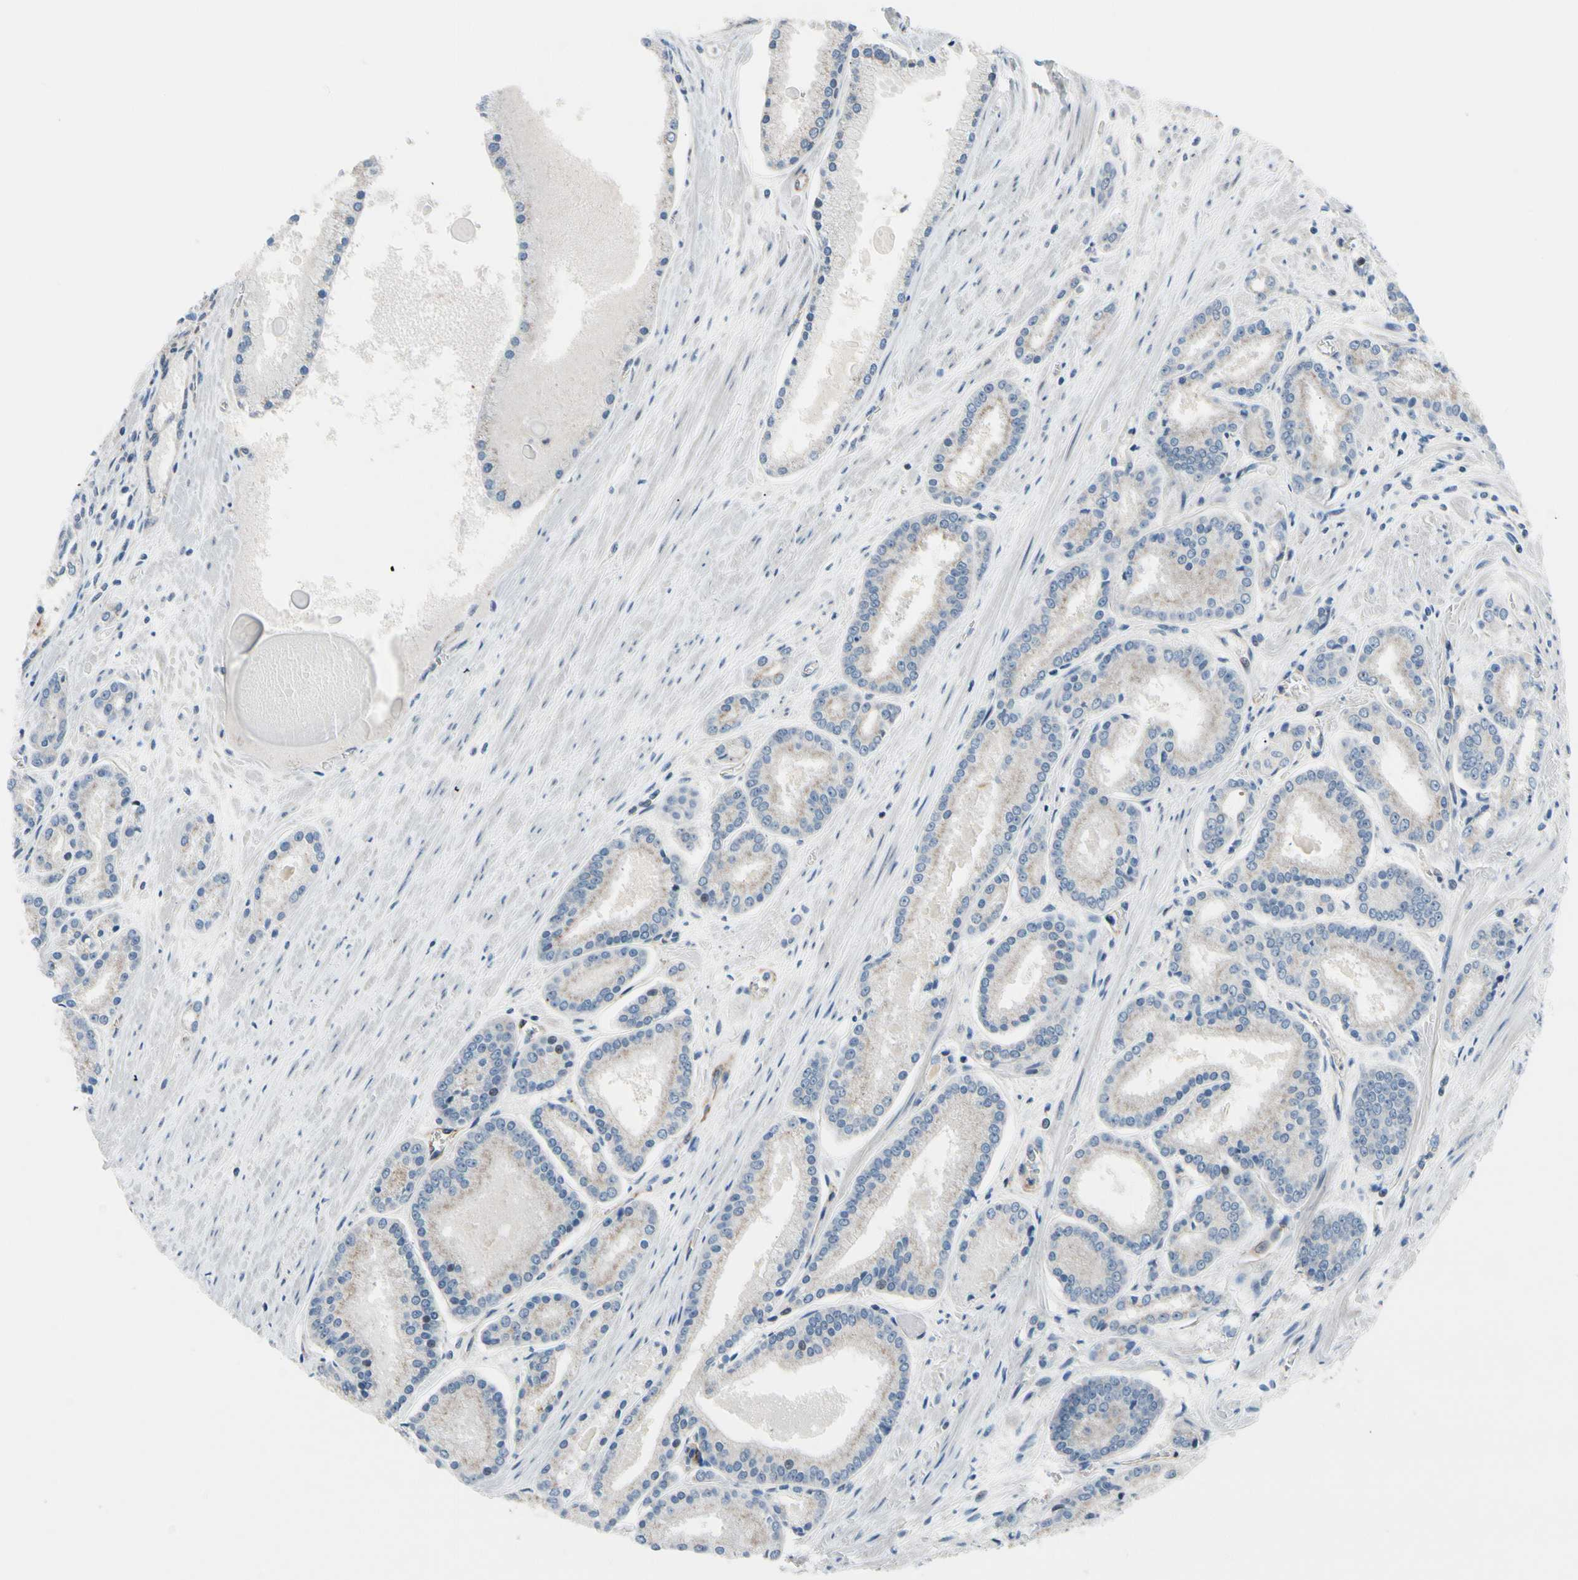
{"staining": {"intensity": "negative", "quantity": "none", "location": "none"}, "tissue": "prostate cancer", "cell_type": "Tumor cells", "image_type": "cancer", "snomed": [{"axis": "morphology", "description": "Adenocarcinoma, Low grade"}, {"axis": "topography", "description": "Prostate"}], "caption": "This is an IHC image of human prostate low-grade adenocarcinoma. There is no expression in tumor cells.", "gene": "CFAP36", "patient": {"sex": "male", "age": 59}}